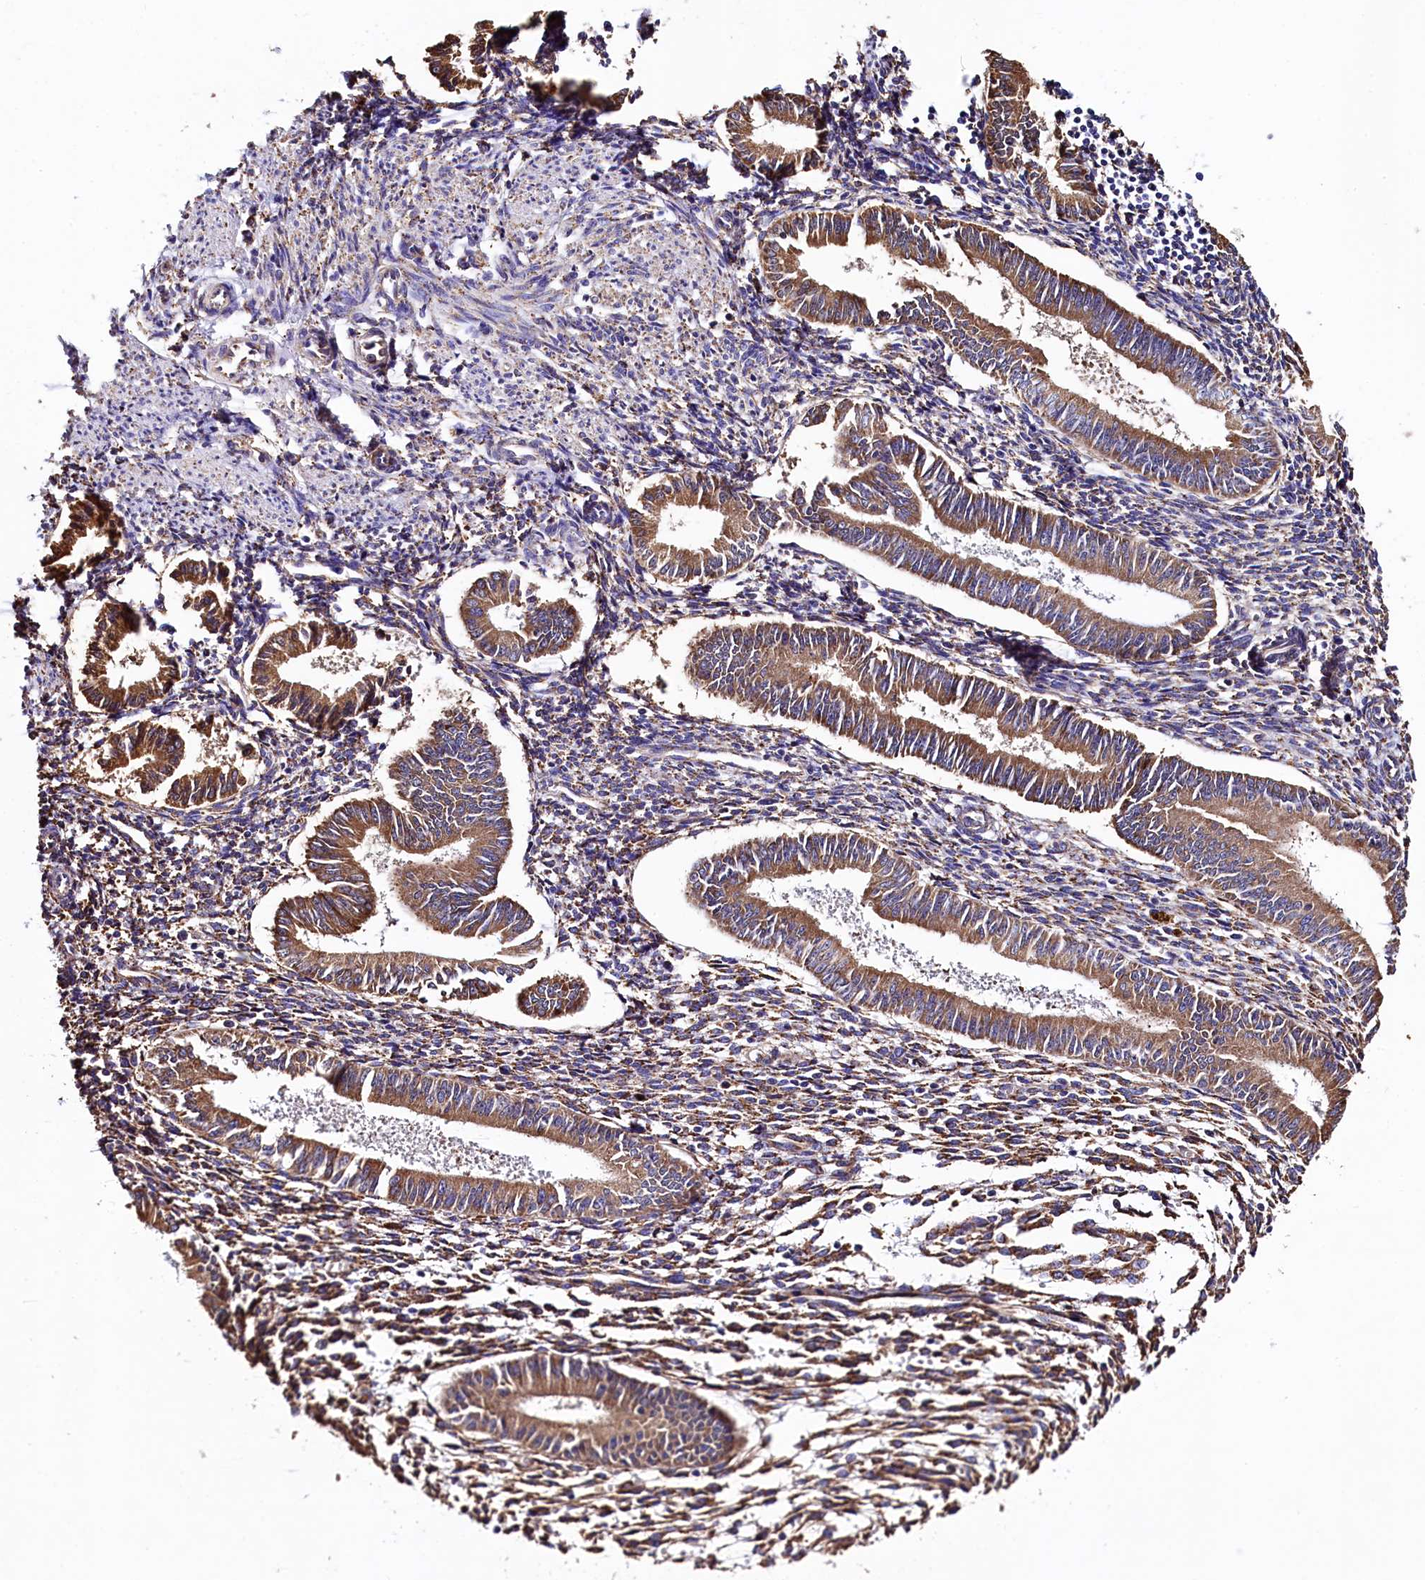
{"staining": {"intensity": "moderate", "quantity": "25%-75%", "location": "cytoplasmic/membranous"}, "tissue": "endometrium", "cell_type": "Cells in endometrial stroma", "image_type": "normal", "snomed": [{"axis": "morphology", "description": "Normal tissue, NOS"}, {"axis": "topography", "description": "Uterus"}, {"axis": "topography", "description": "Endometrium"}], "caption": "Protein analysis of unremarkable endometrium exhibits moderate cytoplasmic/membranous positivity in about 25%-75% of cells in endometrial stroma. (DAB = brown stain, brightfield microscopy at high magnification).", "gene": "CAPS2", "patient": {"sex": "female", "age": 48}}